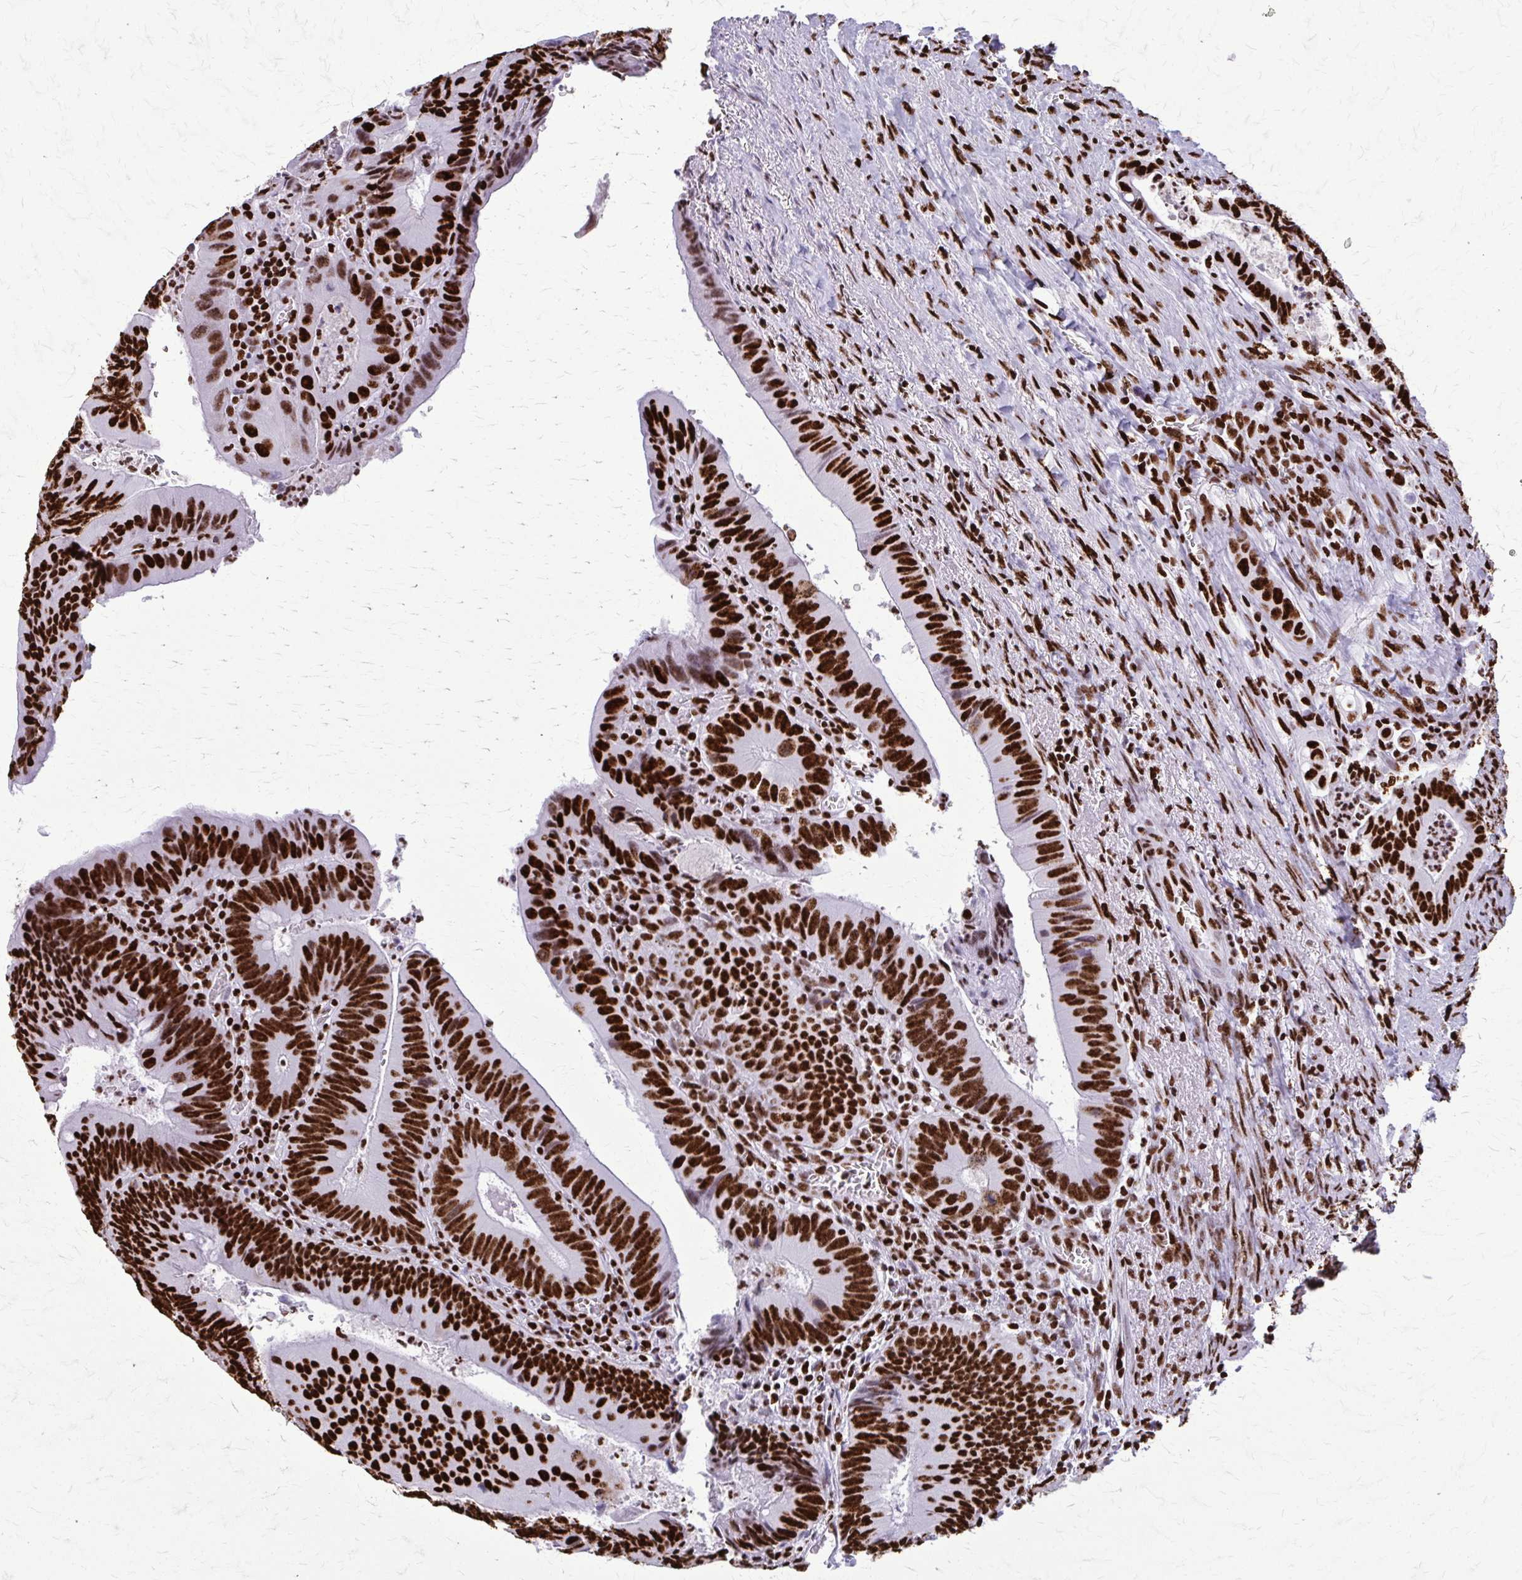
{"staining": {"intensity": "strong", "quantity": ">75%", "location": "nuclear"}, "tissue": "colorectal cancer", "cell_type": "Tumor cells", "image_type": "cancer", "snomed": [{"axis": "morphology", "description": "Adenocarcinoma, NOS"}, {"axis": "topography", "description": "Rectum"}], "caption": "This is an image of immunohistochemistry (IHC) staining of adenocarcinoma (colorectal), which shows strong staining in the nuclear of tumor cells.", "gene": "SFPQ", "patient": {"sex": "female", "age": 72}}